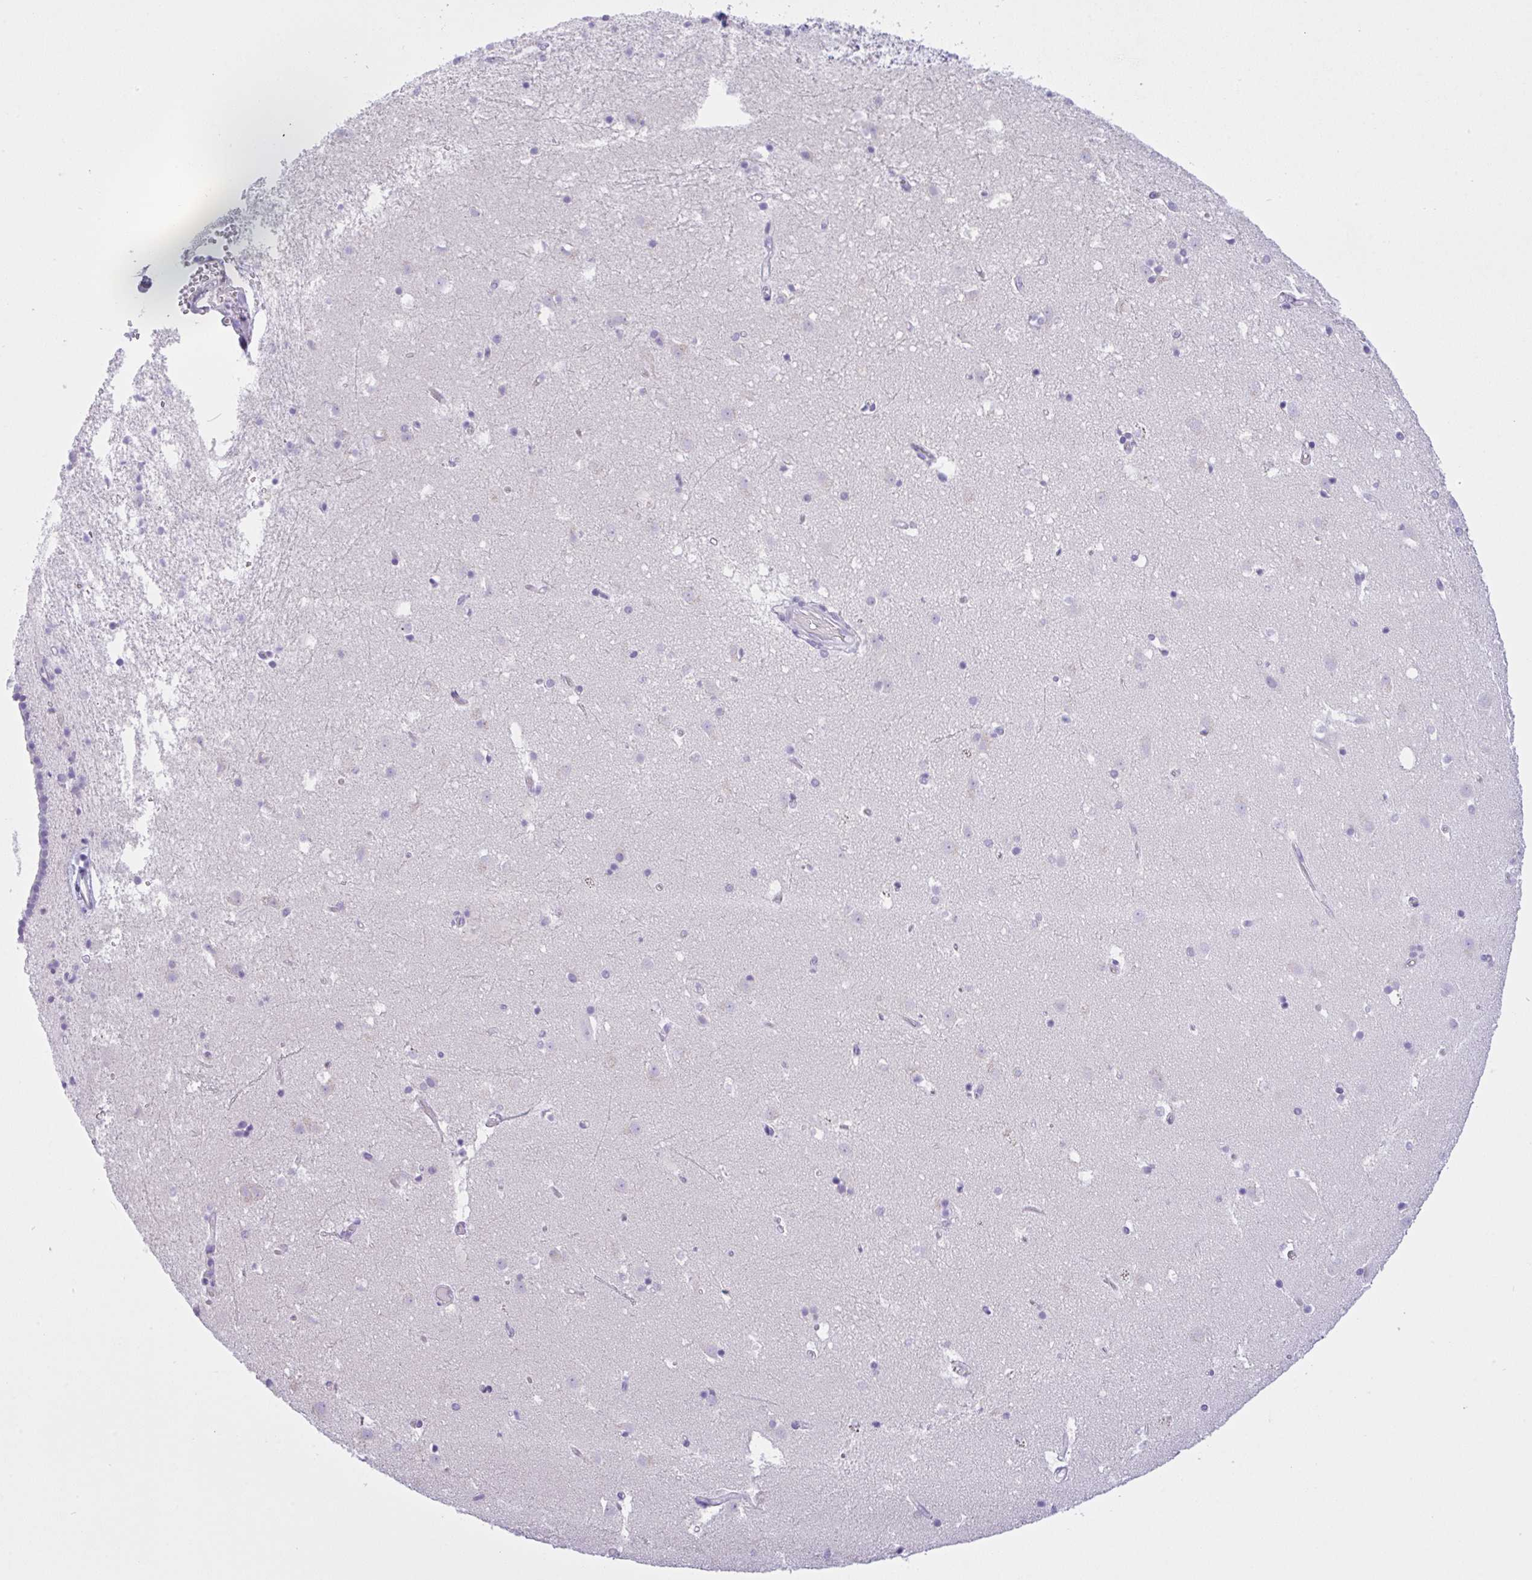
{"staining": {"intensity": "negative", "quantity": "none", "location": "none"}, "tissue": "caudate", "cell_type": "Glial cells", "image_type": "normal", "snomed": [{"axis": "morphology", "description": "Normal tissue, NOS"}, {"axis": "topography", "description": "Lateral ventricle wall"}], "caption": "Human caudate stained for a protein using immunohistochemistry (IHC) demonstrates no expression in glial cells.", "gene": "NCF1", "patient": {"sex": "male", "age": 37}}